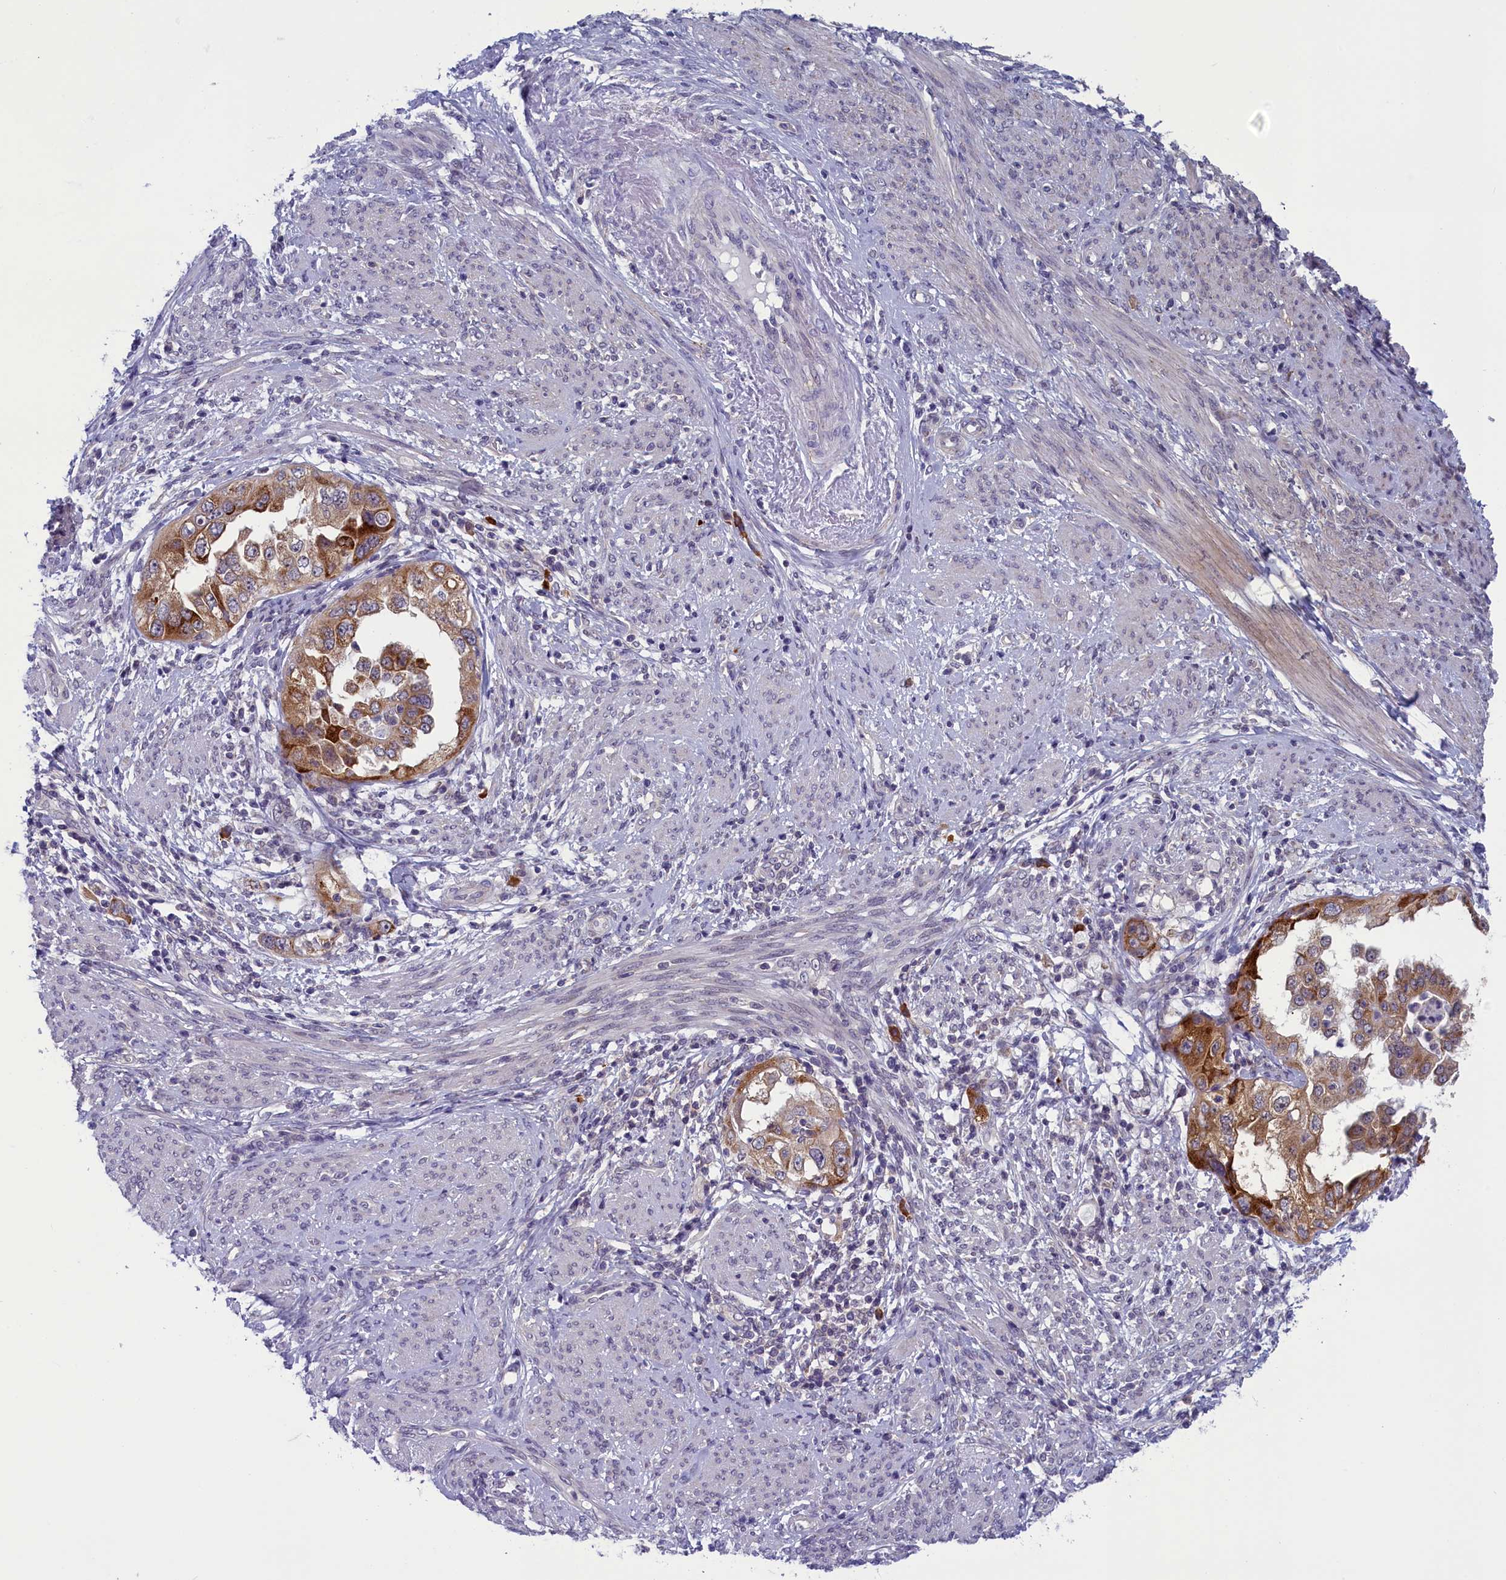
{"staining": {"intensity": "moderate", "quantity": ">75%", "location": "cytoplasmic/membranous"}, "tissue": "endometrial cancer", "cell_type": "Tumor cells", "image_type": "cancer", "snomed": [{"axis": "morphology", "description": "Adenocarcinoma, NOS"}, {"axis": "topography", "description": "Endometrium"}], "caption": "IHC of adenocarcinoma (endometrial) exhibits medium levels of moderate cytoplasmic/membranous positivity in about >75% of tumor cells.", "gene": "CNEP1R1", "patient": {"sex": "female", "age": 85}}